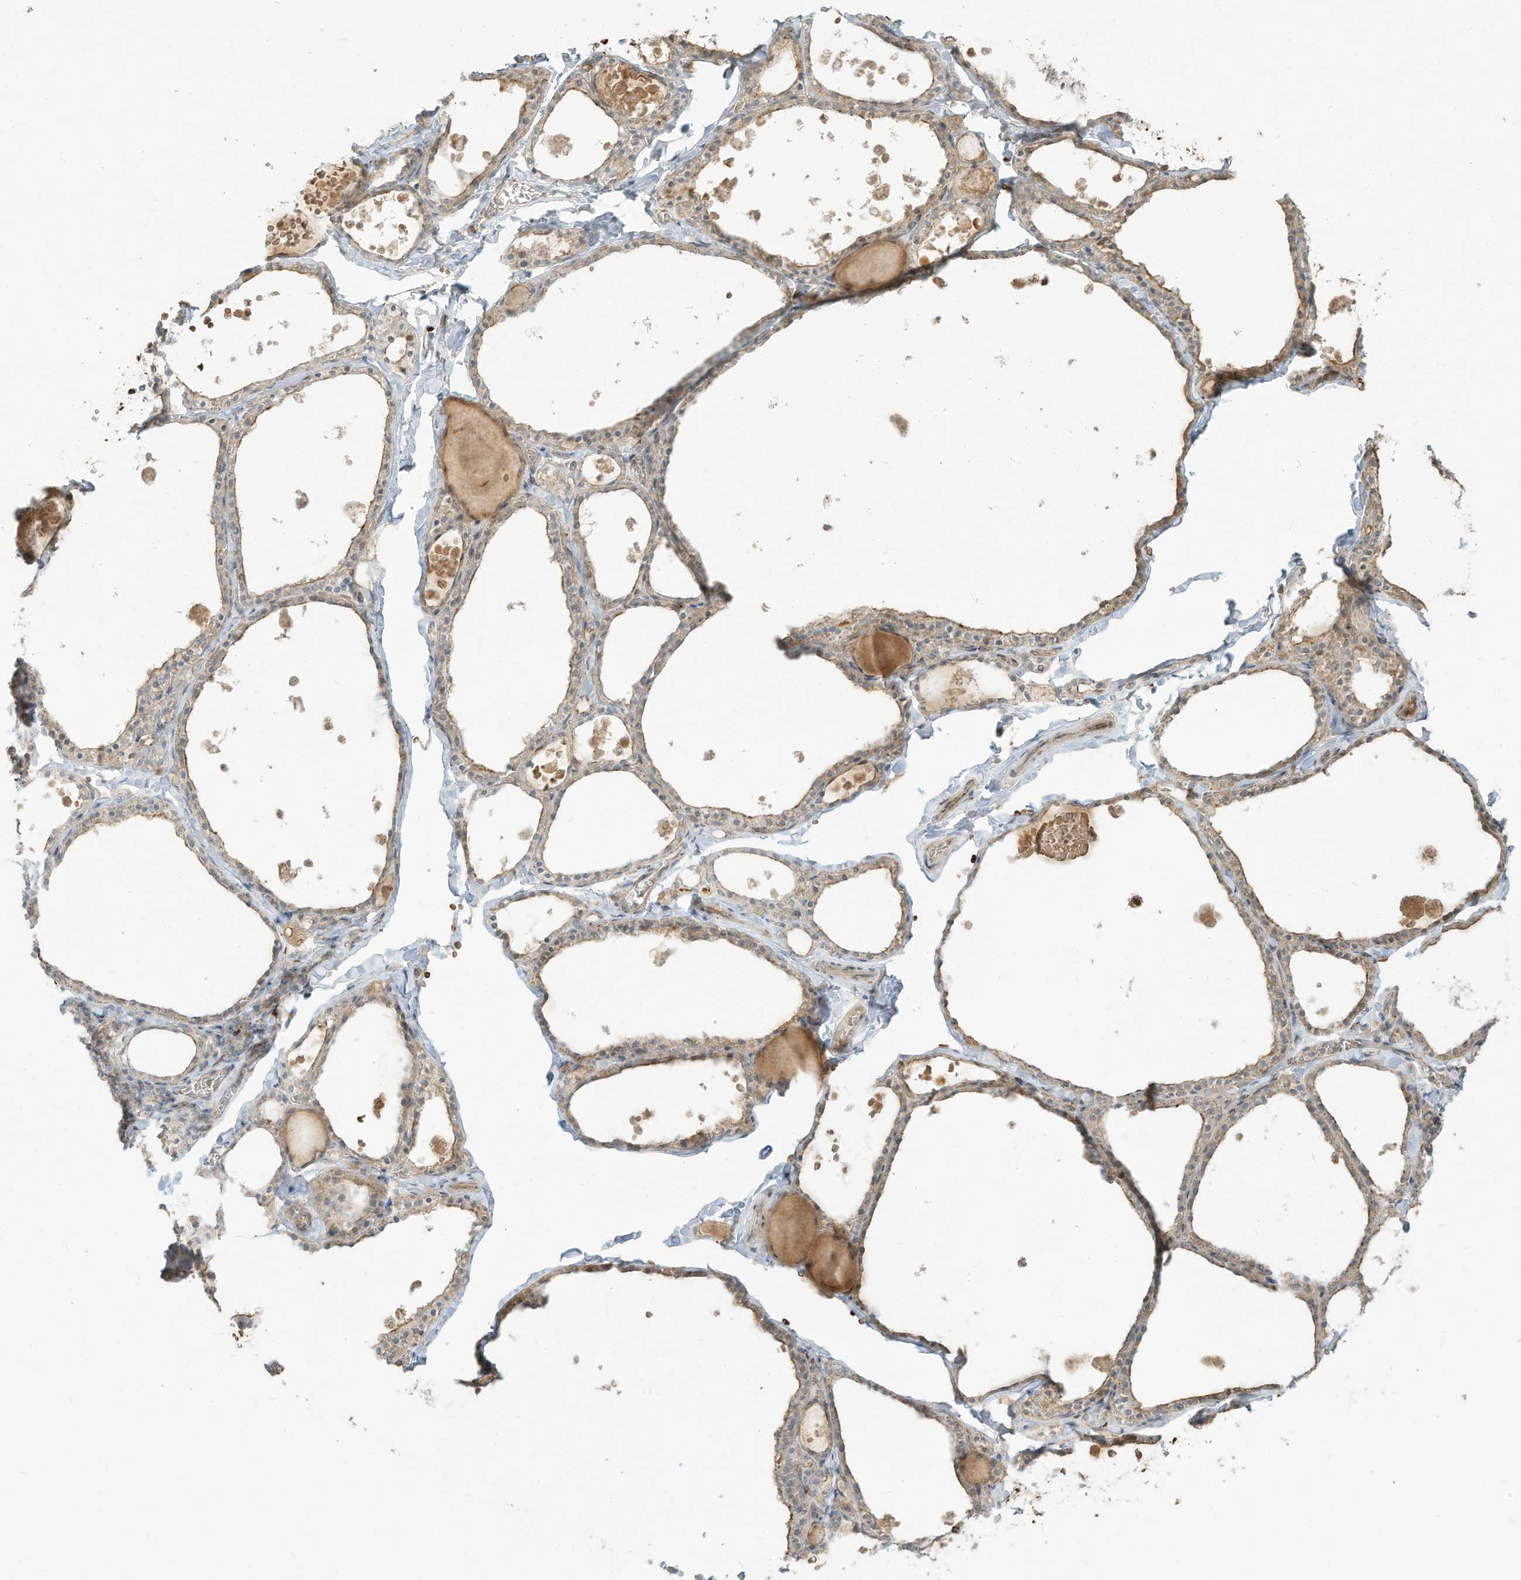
{"staining": {"intensity": "weak", "quantity": "25%-75%", "location": "cytoplasmic/membranous"}, "tissue": "thyroid gland", "cell_type": "Glandular cells", "image_type": "normal", "snomed": [{"axis": "morphology", "description": "Normal tissue, NOS"}, {"axis": "topography", "description": "Thyroid gland"}], "caption": "Immunohistochemistry (IHC) micrograph of unremarkable thyroid gland: thyroid gland stained using immunohistochemistry (IHC) displays low levels of weak protein expression localized specifically in the cytoplasmic/membranous of glandular cells, appearing as a cytoplasmic/membranous brown color.", "gene": "OFD1", "patient": {"sex": "male", "age": 56}}